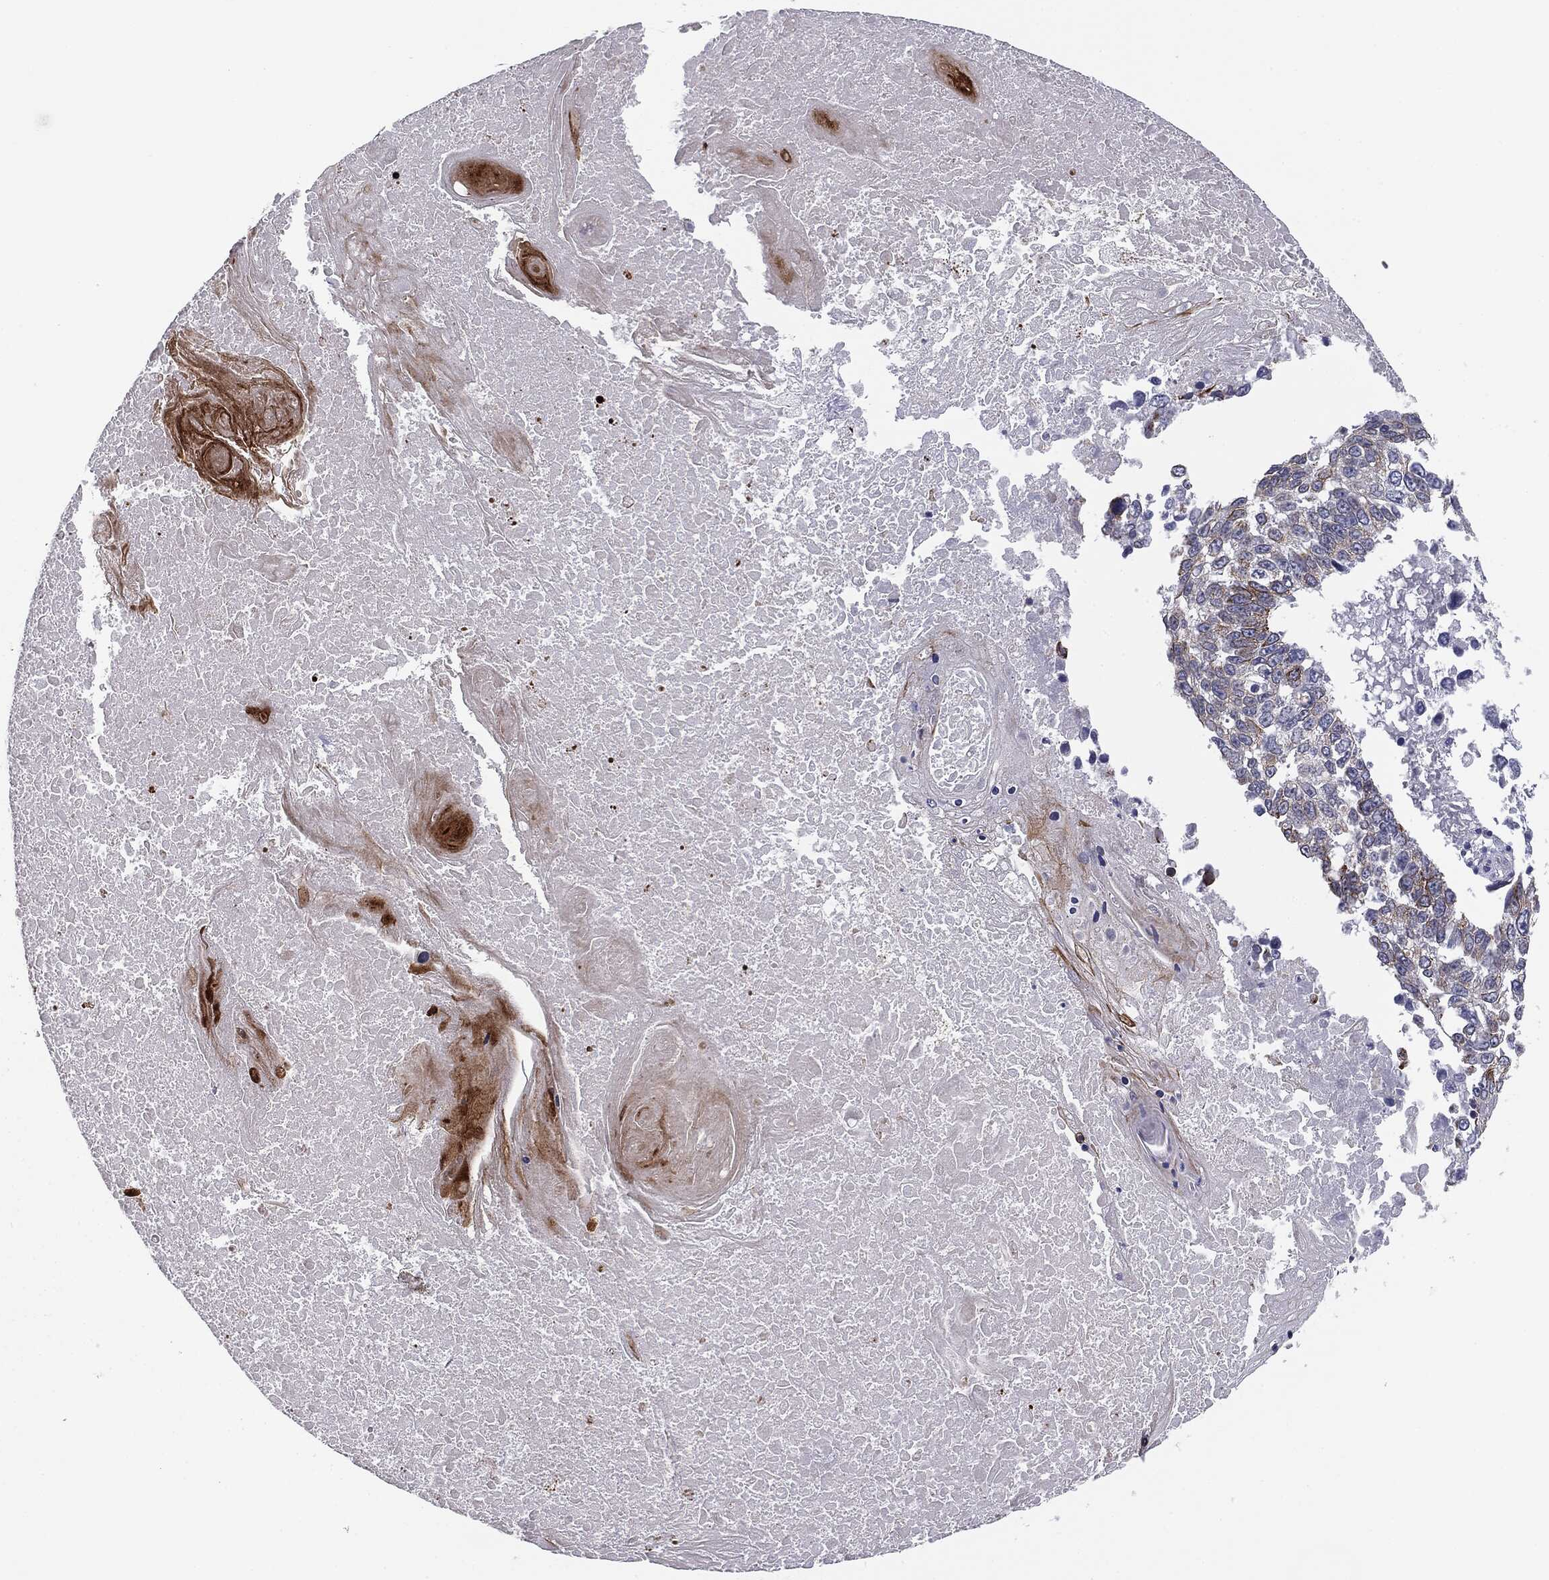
{"staining": {"intensity": "strong", "quantity": "<25%", "location": "cytoplasmic/membranous"}, "tissue": "lung cancer", "cell_type": "Tumor cells", "image_type": "cancer", "snomed": [{"axis": "morphology", "description": "Squamous cell carcinoma, NOS"}, {"axis": "topography", "description": "Lung"}], "caption": "The photomicrograph shows staining of lung squamous cell carcinoma, revealing strong cytoplasmic/membranous protein staining (brown color) within tumor cells.", "gene": "MUC1", "patient": {"sex": "male", "age": 82}}